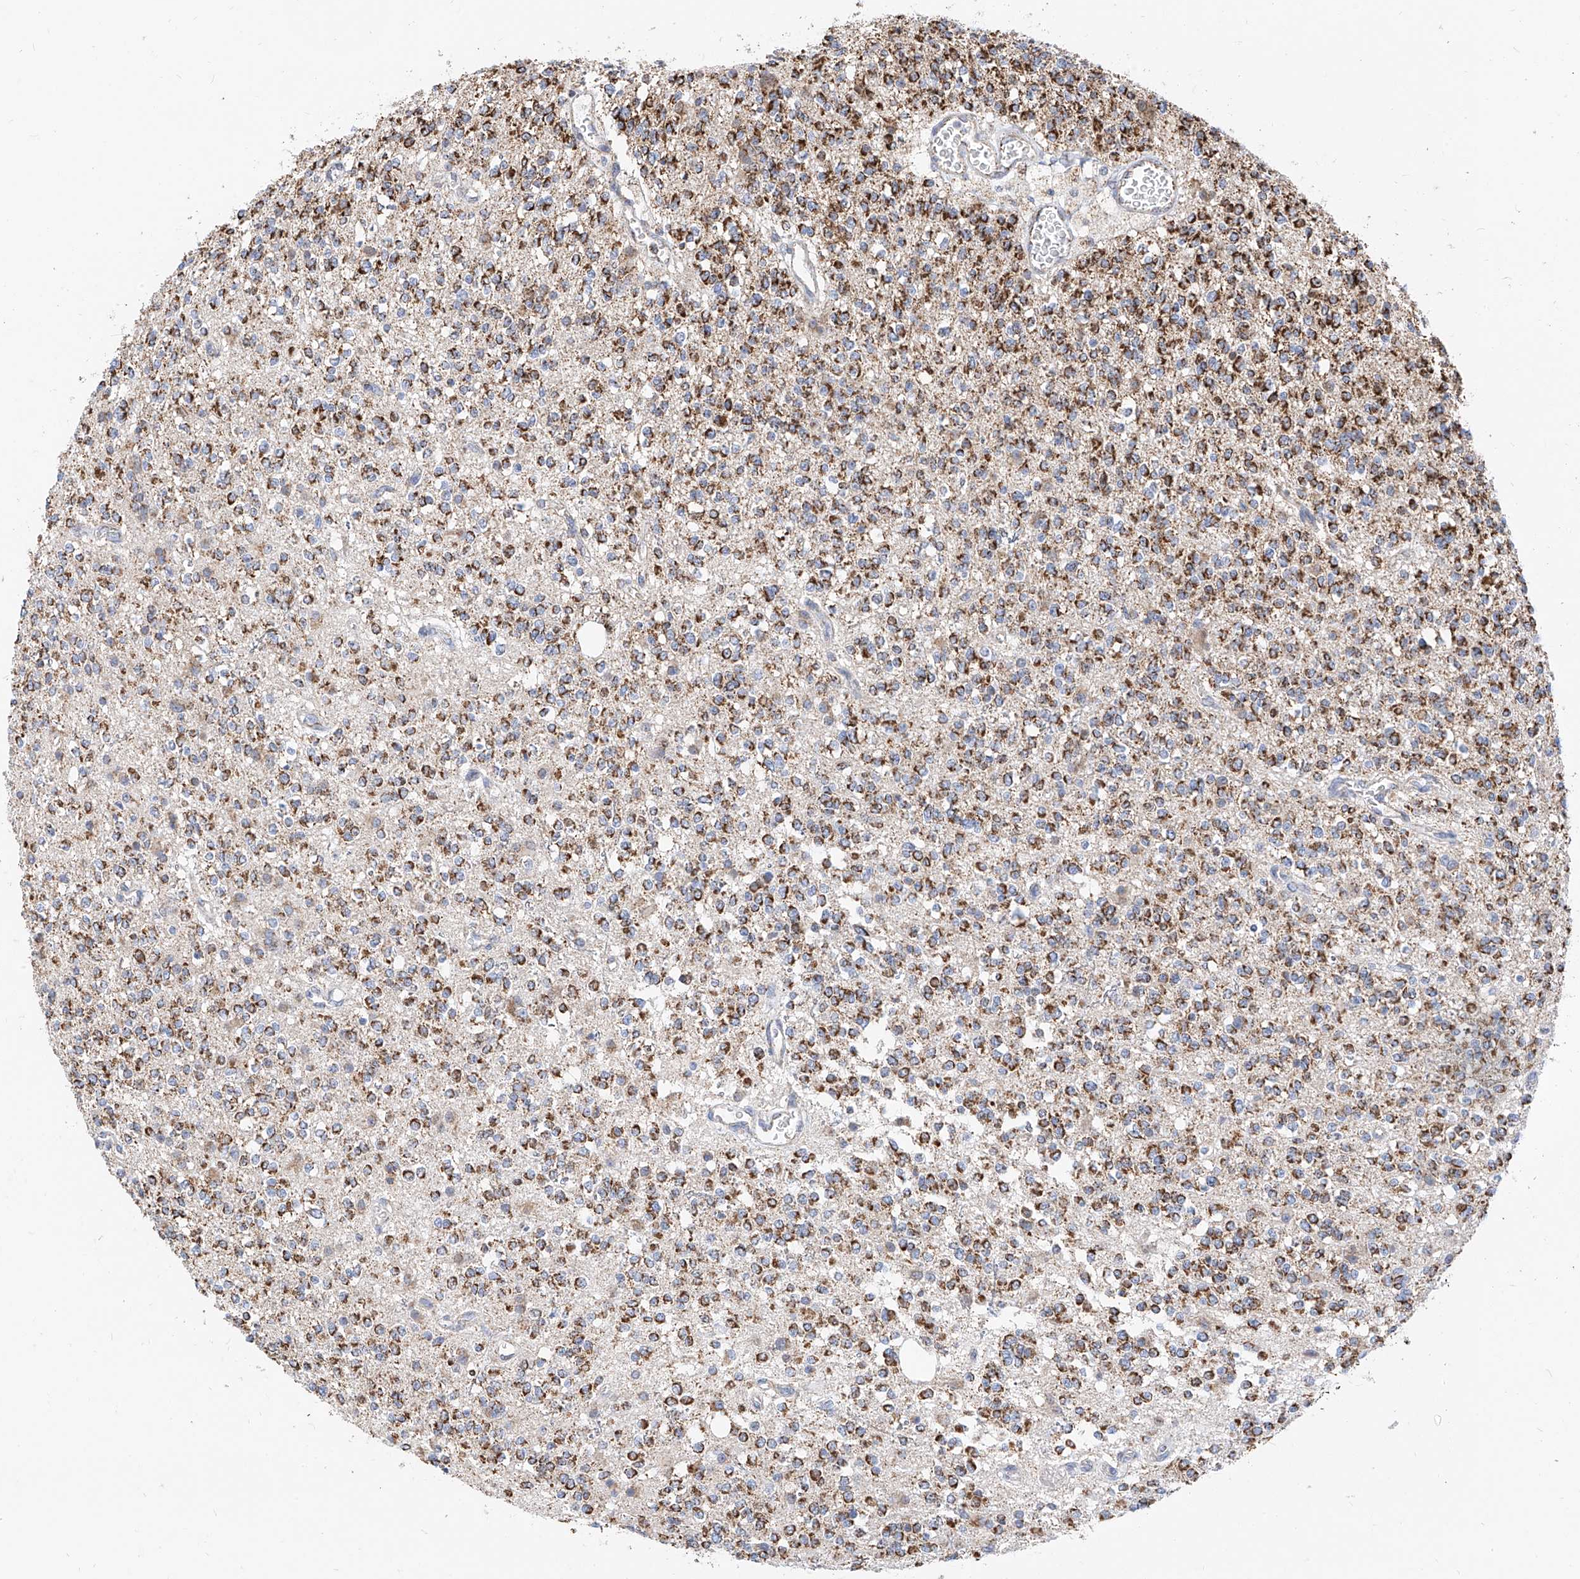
{"staining": {"intensity": "moderate", "quantity": ">75%", "location": "cytoplasmic/membranous"}, "tissue": "glioma", "cell_type": "Tumor cells", "image_type": "cancer", "snomed": [{"axis": "morphology", "description": "Glioma, malignant, High grade"}, {"axis": "topography", "description": "Brain"}], "caption": "Immunohistochemistry (DAB (3,3'-diaminobenzidine)) staining of malignant glioma (high-grade) reveals moderate cytoplasmic/membranous protein staining in approximately >75% of tumor cells.", "gene": "NALCN", "patient": {"sex": "male", "age": 34}}